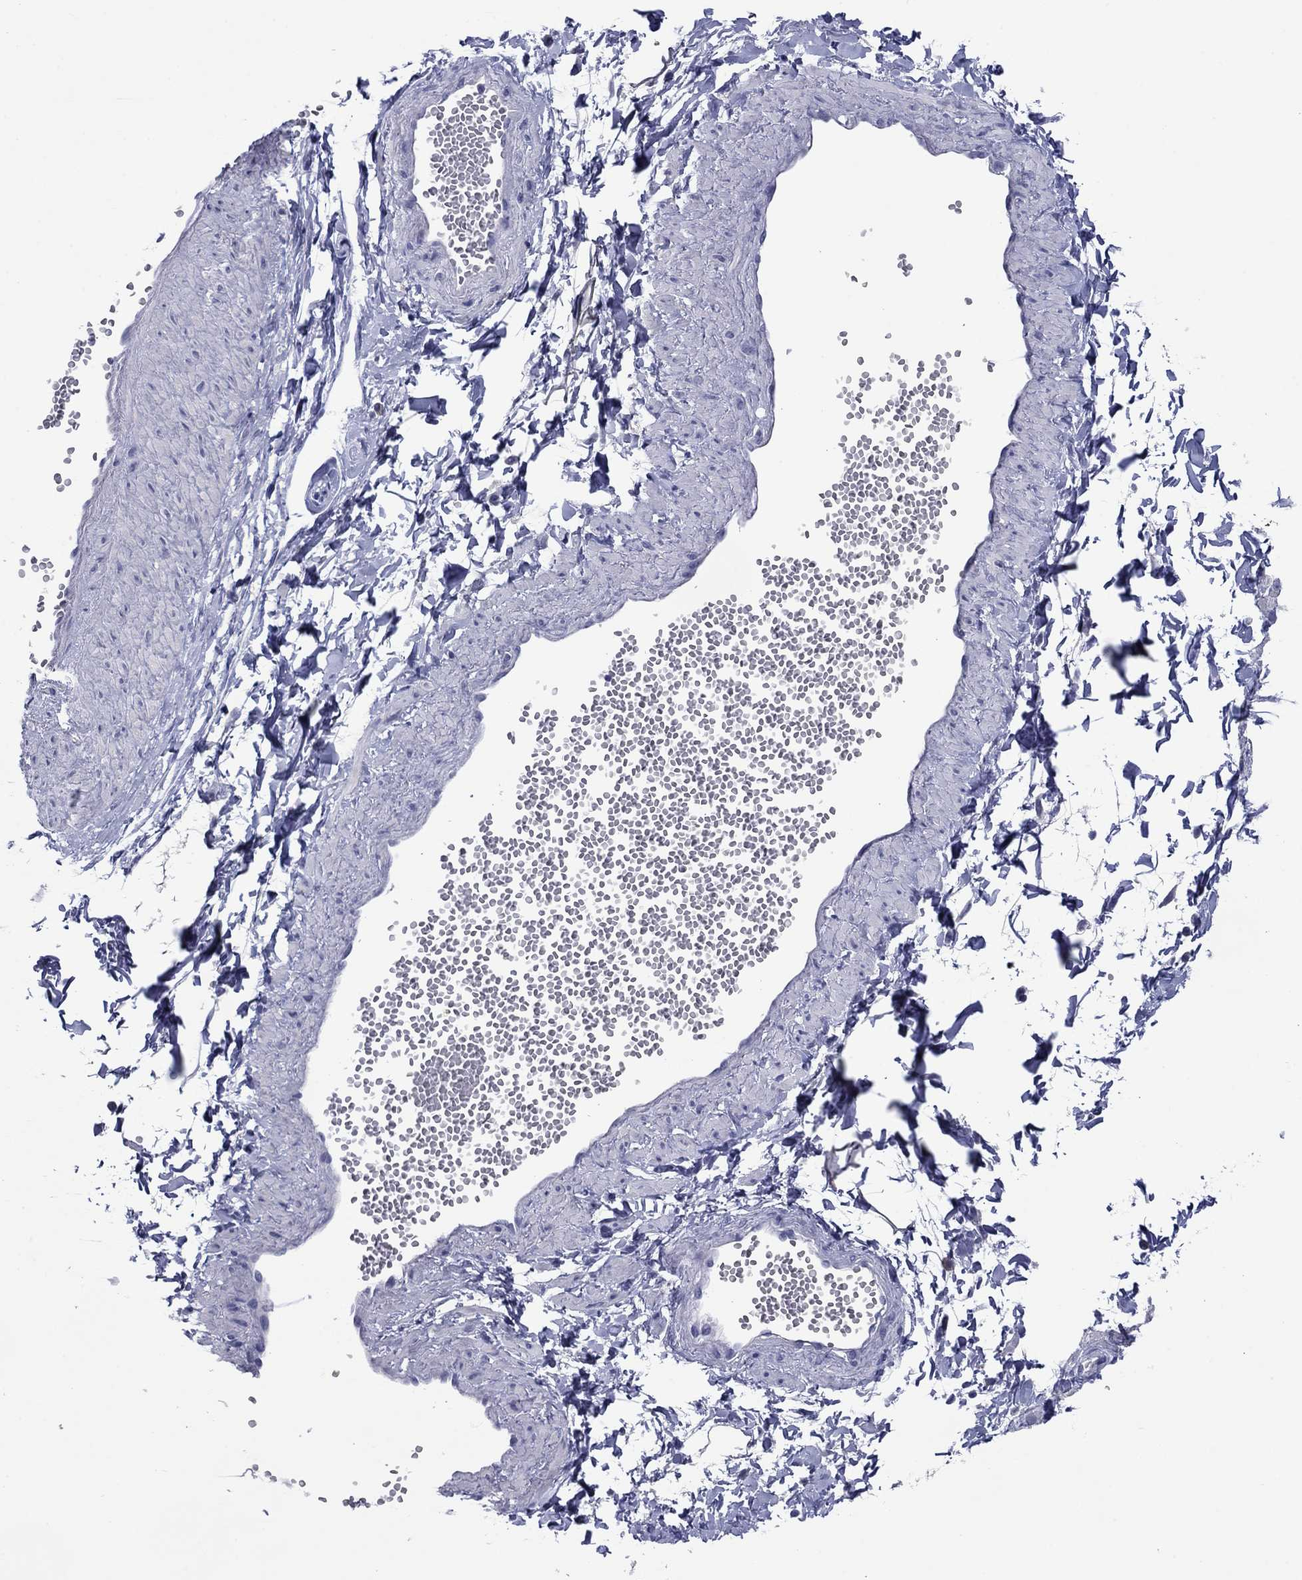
{"staining": {"intensity": "negative", "quantity": "none", "location": "none"}, "tissue": "adipose tissue", "cell_type": "Adipocytes", "image_type": "normal", "snomed": [{"axis": "morphology", "description": "Normal tissue, NOS"}, {"axis": "topography", "description": "Smooth muscle"}, {"axis": "topography", "description": "Peripheral nerve tissue"}], "caption": "Immunohistochemistry (IHC) micrograph of normal human adipose tissue stained for a protein (brown), which exhibits no expression in adipocytes. Brightfield microscopy of immunohistochemistry stained with DAB (brown) and hematoxylin (blue), captured at high magnification.", "gene": "TCFL5", "patient": {"sex": "male", "age": 22}}